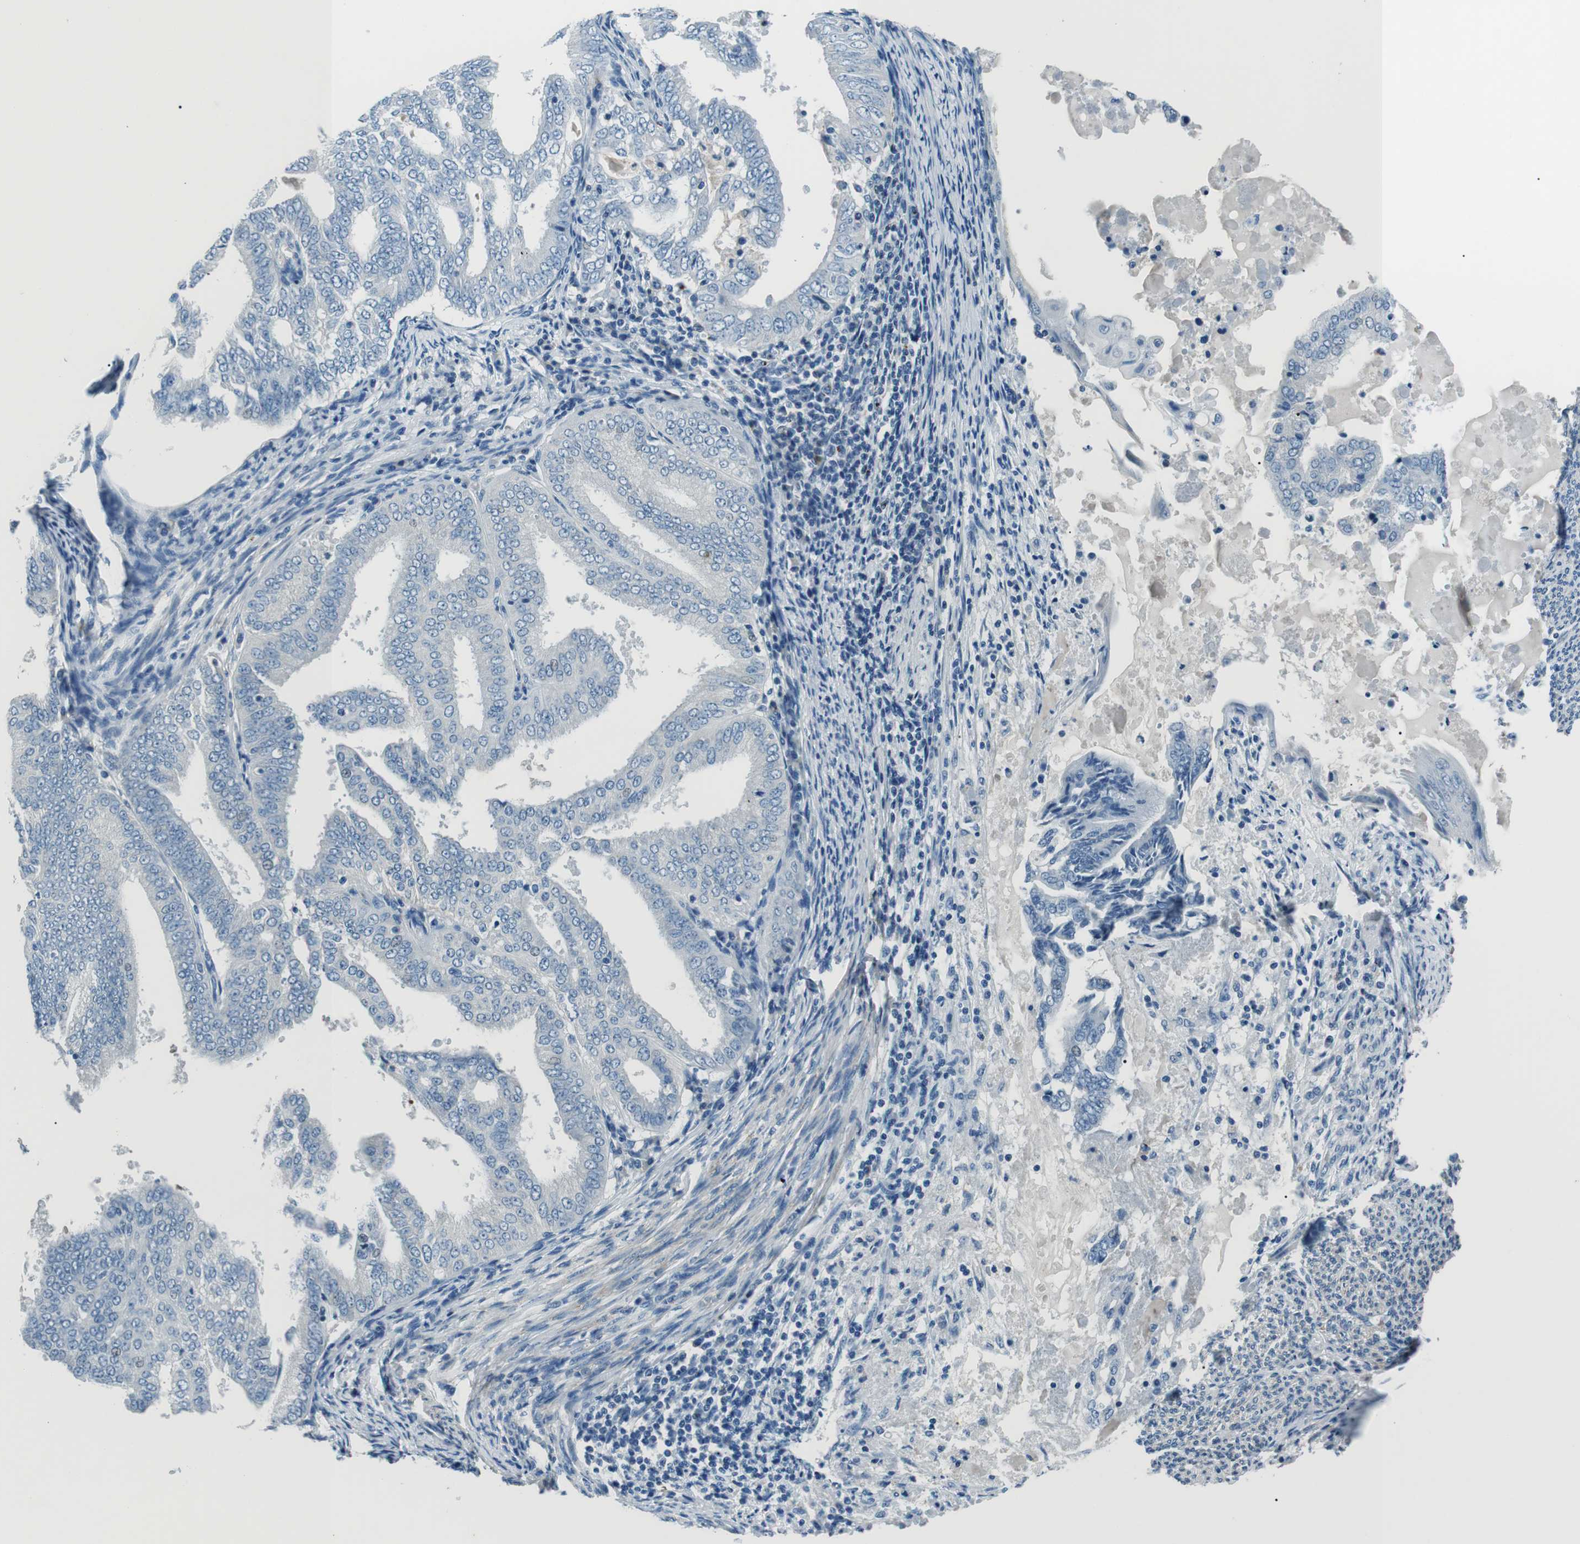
{"staining": {"intensity": "negative", "quantity": "none", "location": "none"}, "tissue": "endometrial cancer", "cell_type": "Tumor cells", "image_type": "cancer", "snomed": [{"axis": "morphology", "description": "Adenocarcinoma, NOS"}, {"axis": "topography", "description": "Endometrium"}], "caption": "There is no significant expression in tumor cells of adenocarcinoma (endometrial).", "gene": "ST6GAL1", "patient": {"sex": "female", "age": 58}}